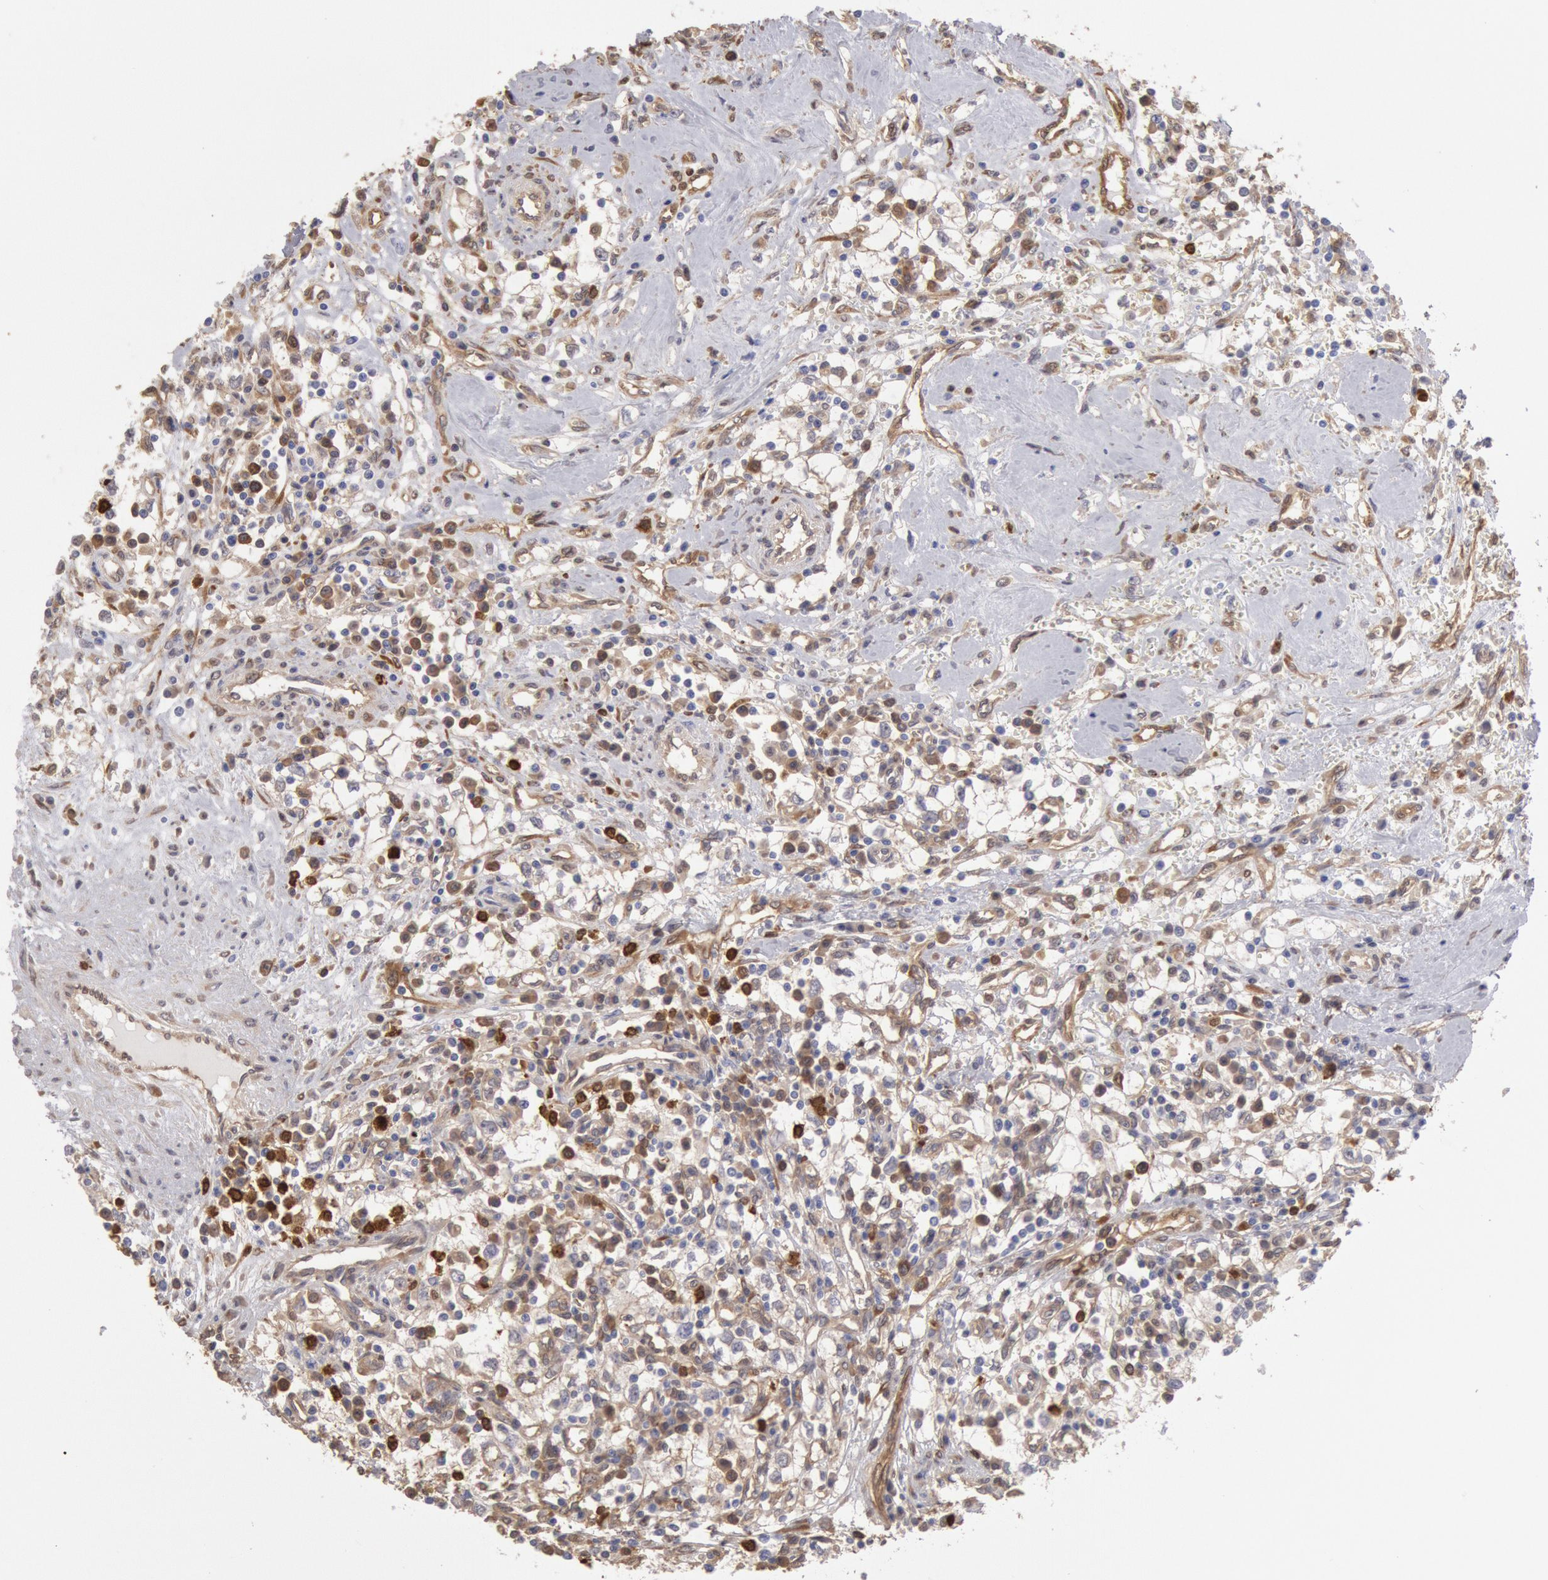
{"staining": {"intensity": "weak", "quantity": "25%-75%", "location": "cytoplasmic/membranous"}, "tissue": "renal cancer", "cell_type": "Tumor cells", "image_type": "cancer", "snomed": [{"axis": "morphology", "description": "Adenocarcinoma, NOS"}, {"axis": "topography", "description": "Kidney"}], "caption": "IHC staining of renal cancer, which shows low levels of weak cytoplasmic/membranous expression in approximately 25%-75% of tumor cells indicating weak cytoplasmic/membranous protein positivity. The staining was performed using DAB (3,3'-diaminobenzidine) (brown) for protein detection and nuclei were counterstained in hematoxylin (blue).", "gene": "CCDC50", "patient": {"sex": "male", "age": 82}}